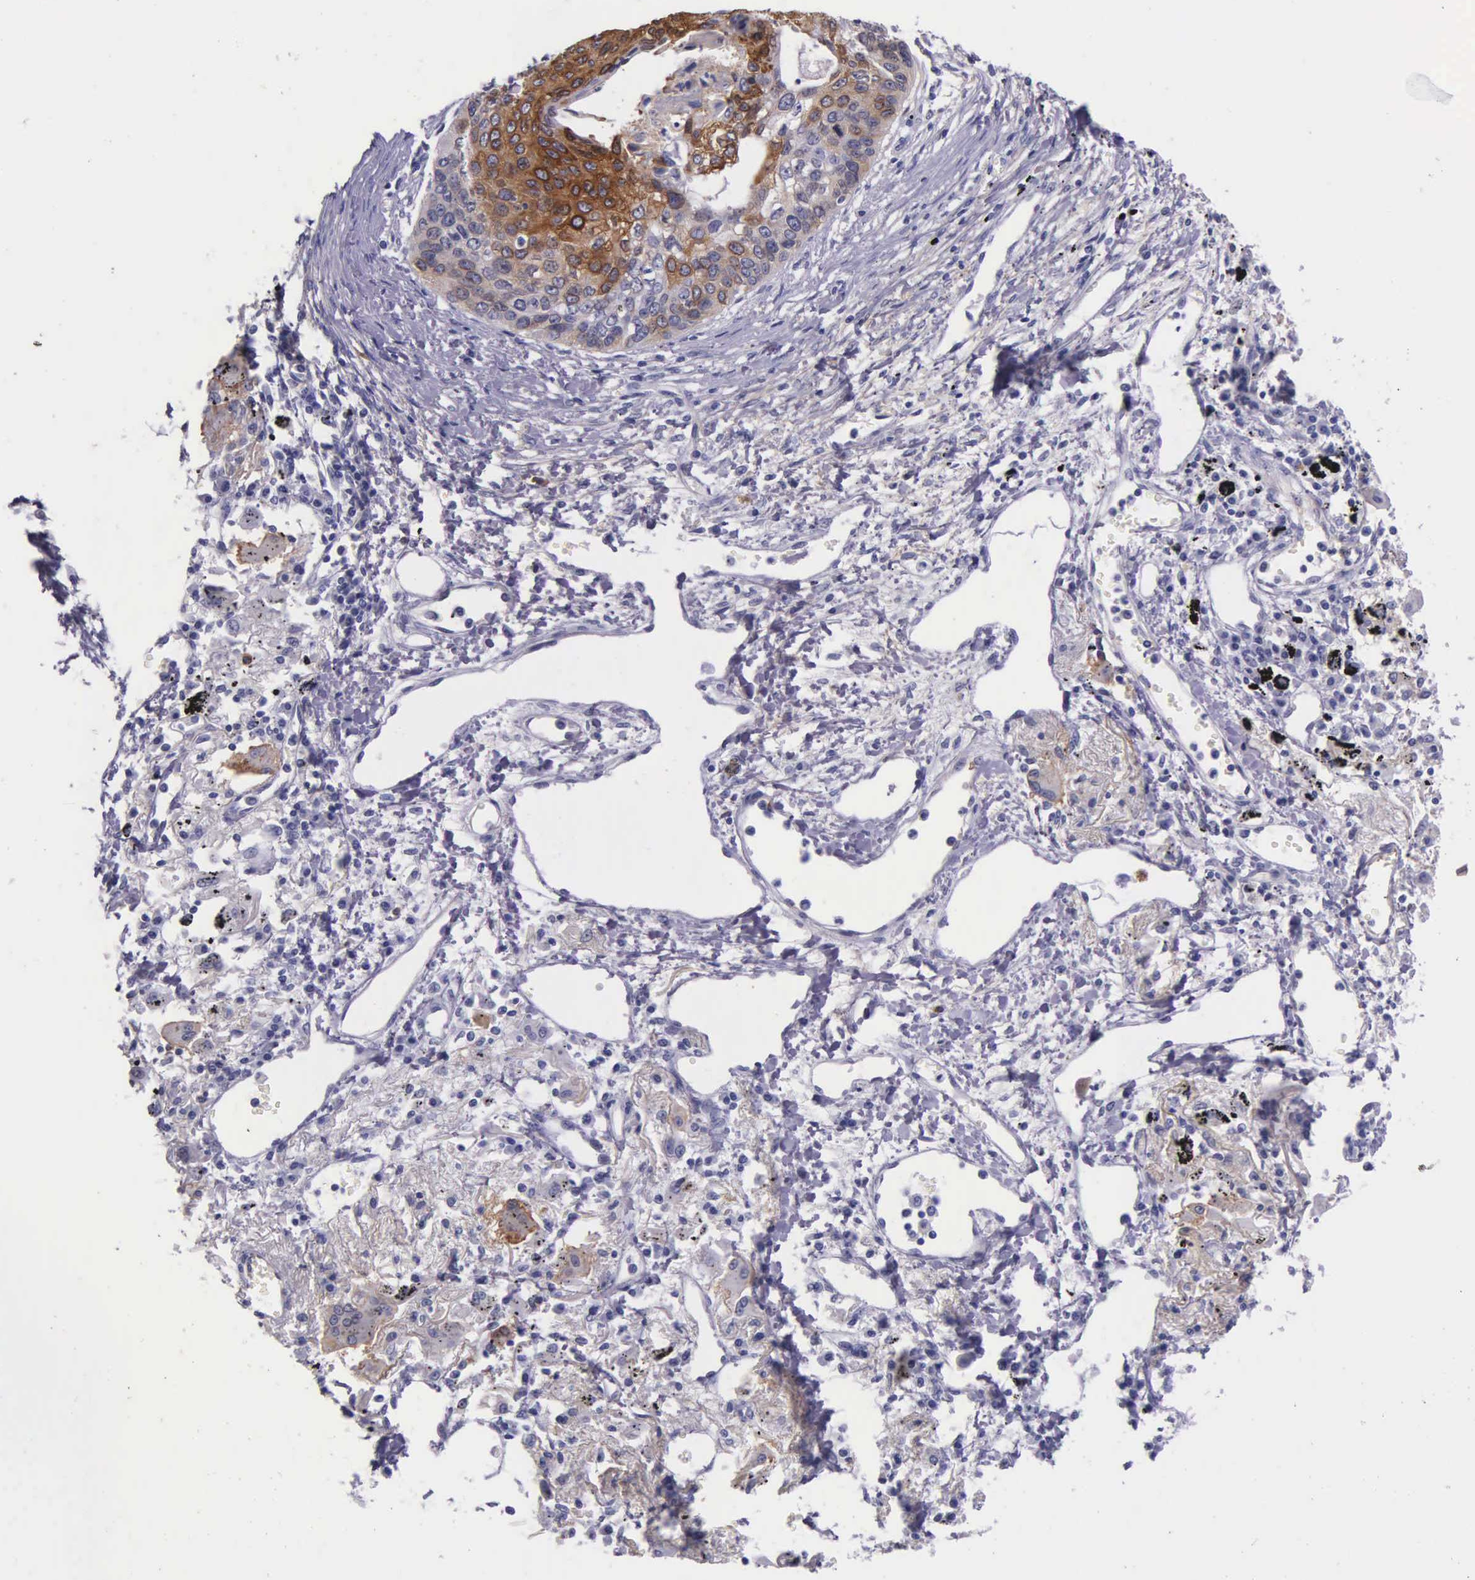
{"staining": {"intensity": "moderate", "quantity": "25%-75%", "location": "cytoplasmic/membranous"}, "tissue": "lung cancer", "cell_type": "Tumor cells", "image_type": "cancer", "snomed": [{"axis": "morphology", "description": "Squamous cell carcinoma, NOS"}, {"axis": "topography", "description": "Lung"}], "caption": "A photomicrograph showing moderate cytoplasmic/membranous staining in approximately 25%-75% of tumor cells in squamous cell carcinoma (lung), as visualized by brown immunohistochemical staining.", "gene": "AHNAK2", "patient": {"sex": "male", "age": 71}}